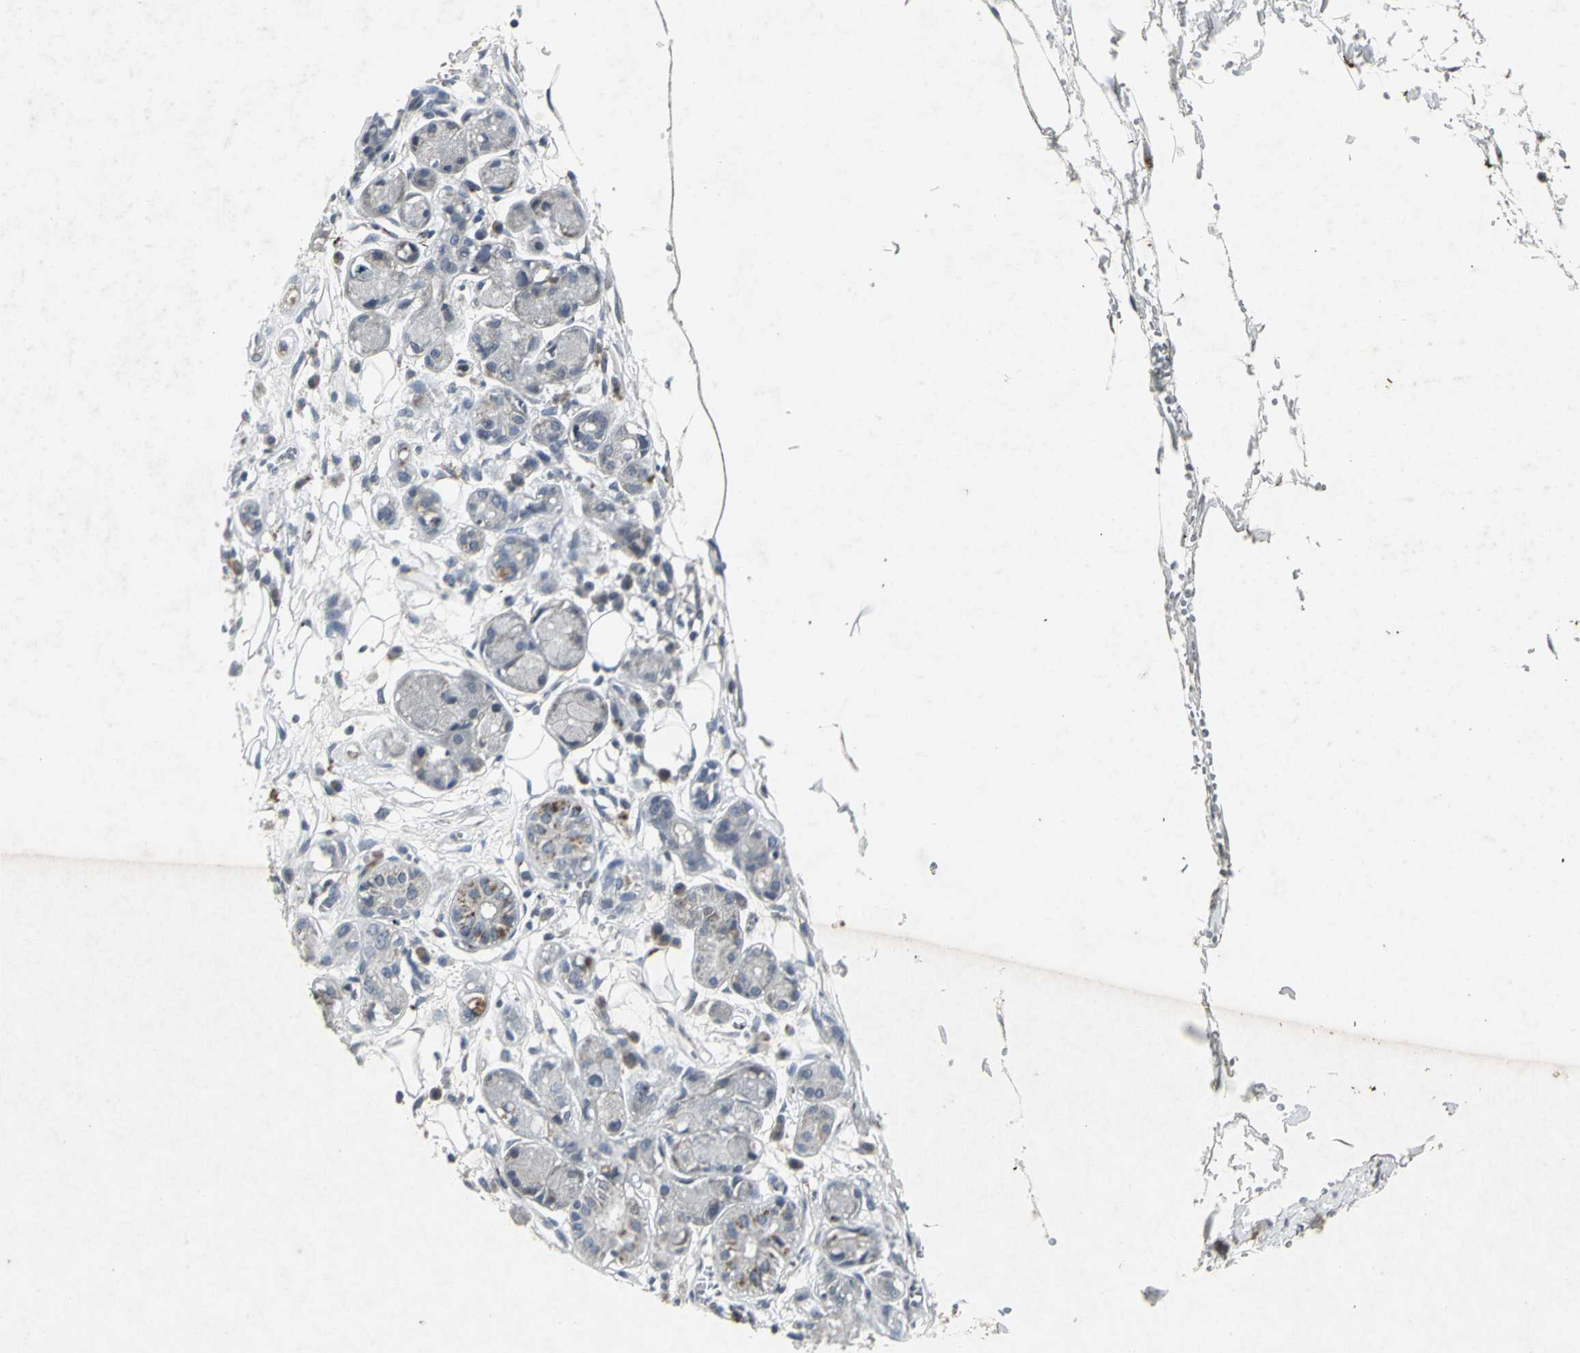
{"staining": {"intensity": "negative", "quantity": "none", "location": "none"}, "tissue": "adipose tissue", "cell_type": "Adipocytes", "image_type": "normal", "snomed": [{"axis": "morphology", "description": "Normal tissue, NOS"}, {"axis": "morphology", "description": "Inflammation, NOS"}, {"axis": "topography", "description": "Vascular tissue"}, {"axis": "topography", "description": "Salivary gland"}], "caption": "IHC micrograph of normal human adipose tissue stained for a protein (brown), which displays no positivity in adipocytes.", "gene": "BMP4", "patient": {"sex": "female", "age": 75}}